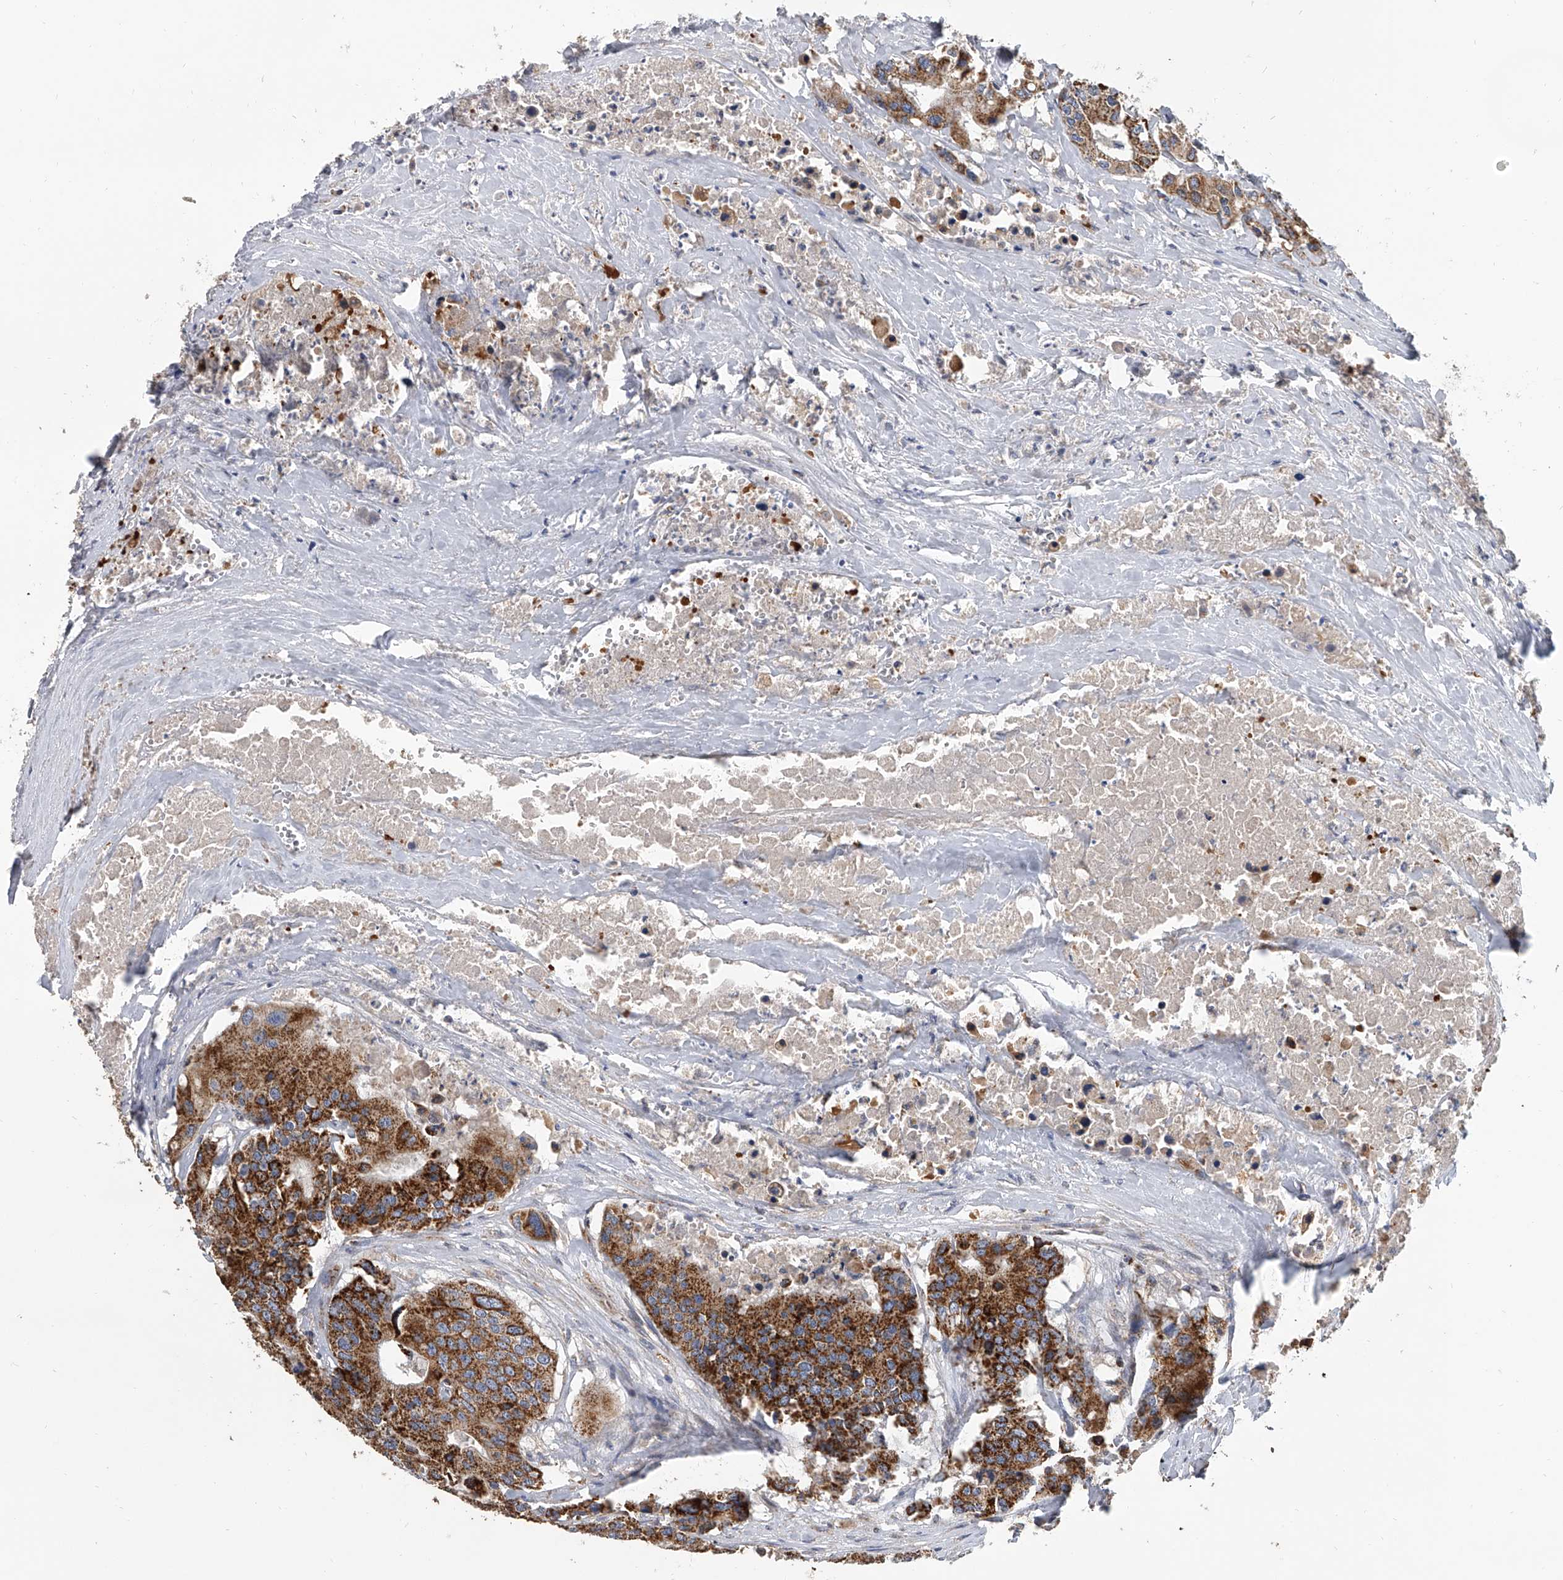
{"staining": {"intensity": "strong", "quantity": ">75%", "location": "cytoplasmic/membranous"}, "tissue": "colorectal cancer", "cell_type": "Tumor cells", "image_type": "cancer", "snomed": [{"axis": "morphology", "description": "Adenocarcinoma, NOS"}, {"axis": "topography", "description": "Colon"}], "caption": "Human colorectal cancer stained for a protein (brown) exhibits strong cytoplasmic/membranous positive expression in about >75% of tumor cells.", "gene": "MRPL28", "patient": {"sex": "male", "age": 77}}